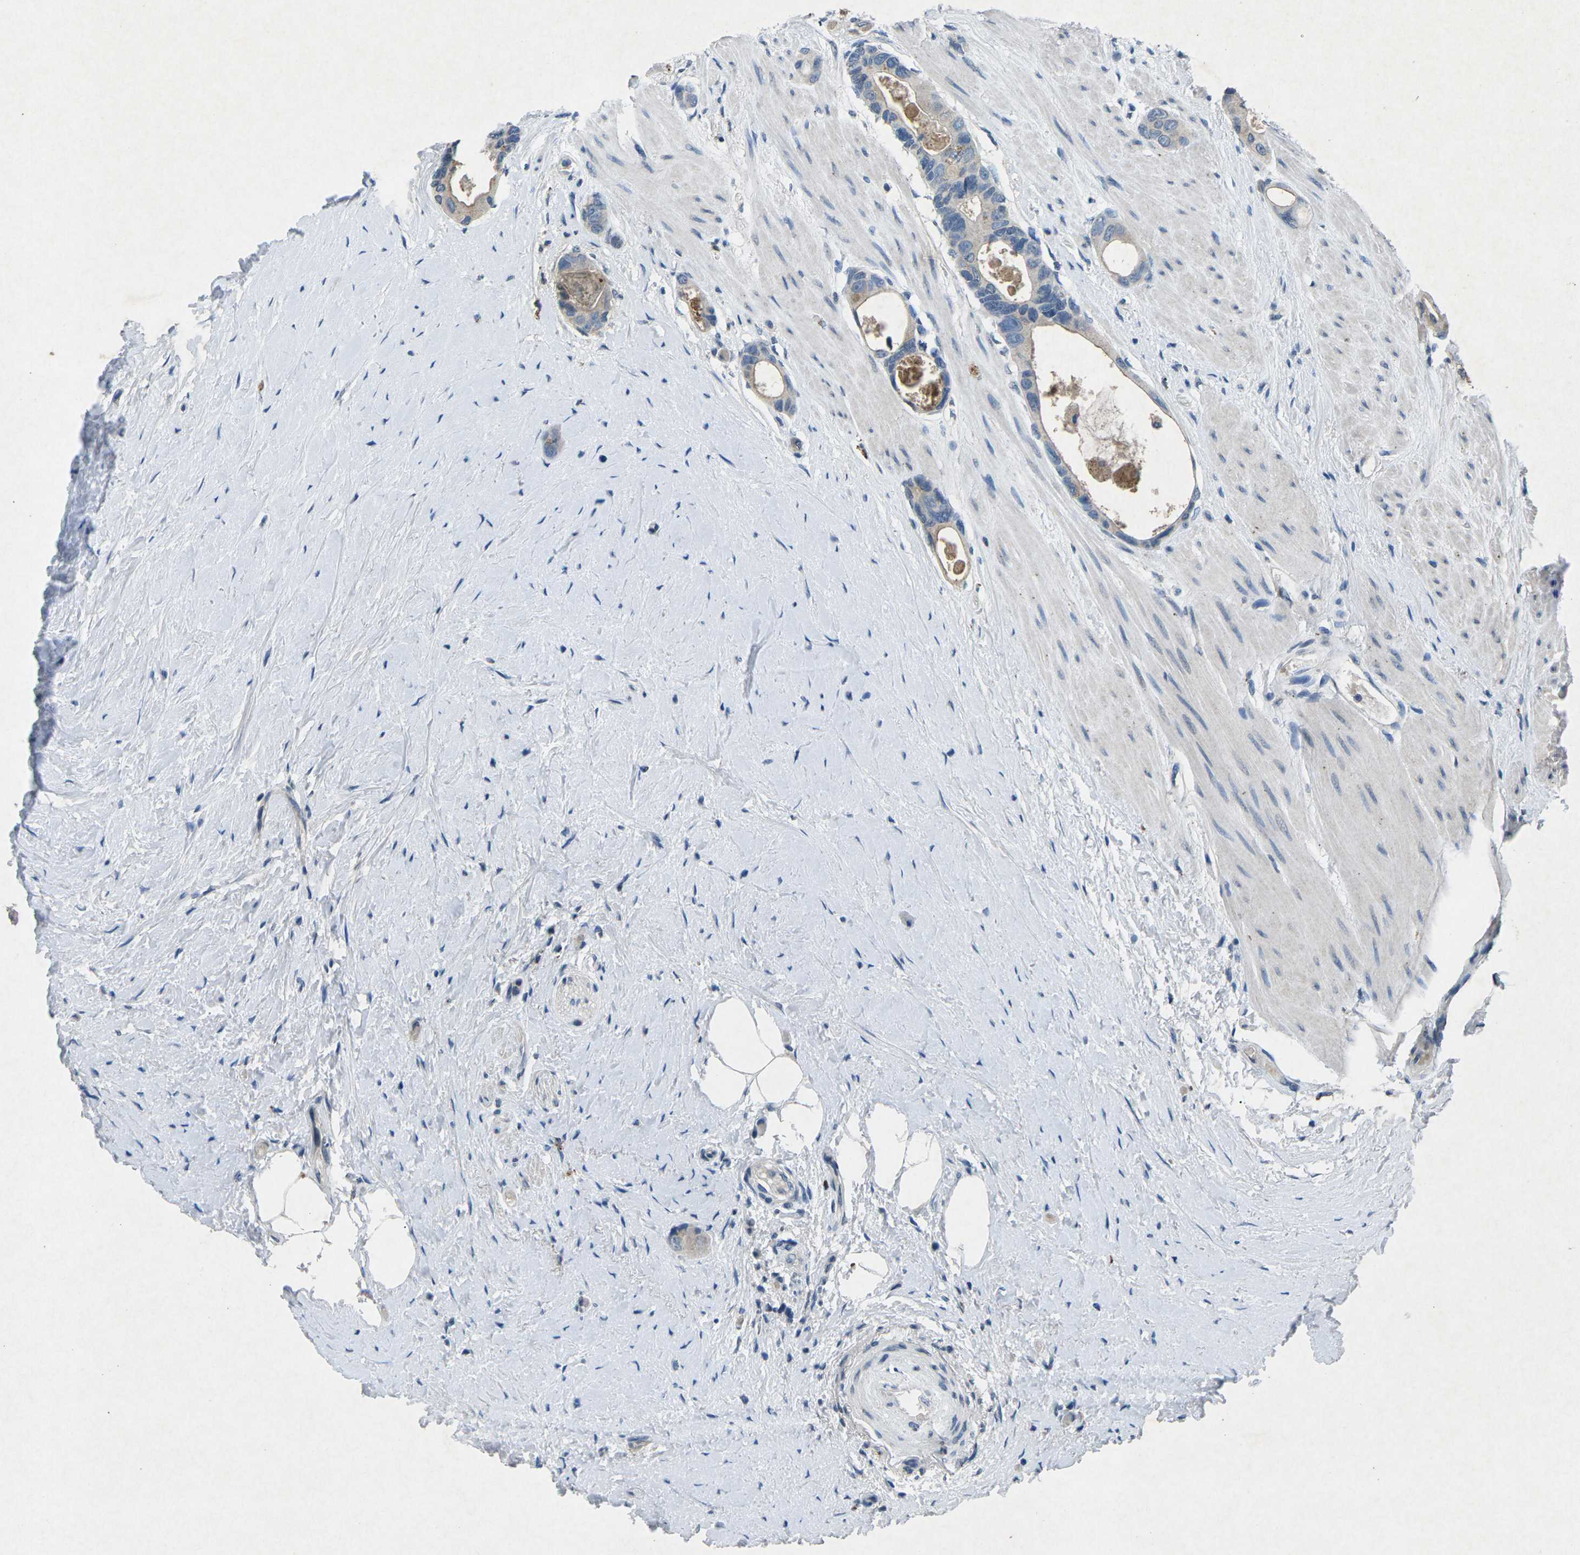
{"staining": {"intensity": "weak", "quantity": "<25%", "location": "cytoplasmic/membranous"}, "tissue": "colorectal cancer", "cell_type": "Tumor cells", "image_type": "cancer", "snomed": [{"axis": "morphology", "description": "Adenocarcinoma, NOS"}, {"axis": "topography", "description": "Rectum"}], "caption": "High magnification brightfield microscopy of colorectal adenocarcinoma stained with DAB (3,3'-diaminobenzidine) (brown) and counterstained with hematoxylin (blue): tumor cells show no significant expression.", "gene": "PLG", "patient": {"sex": "male", "age": 51}}